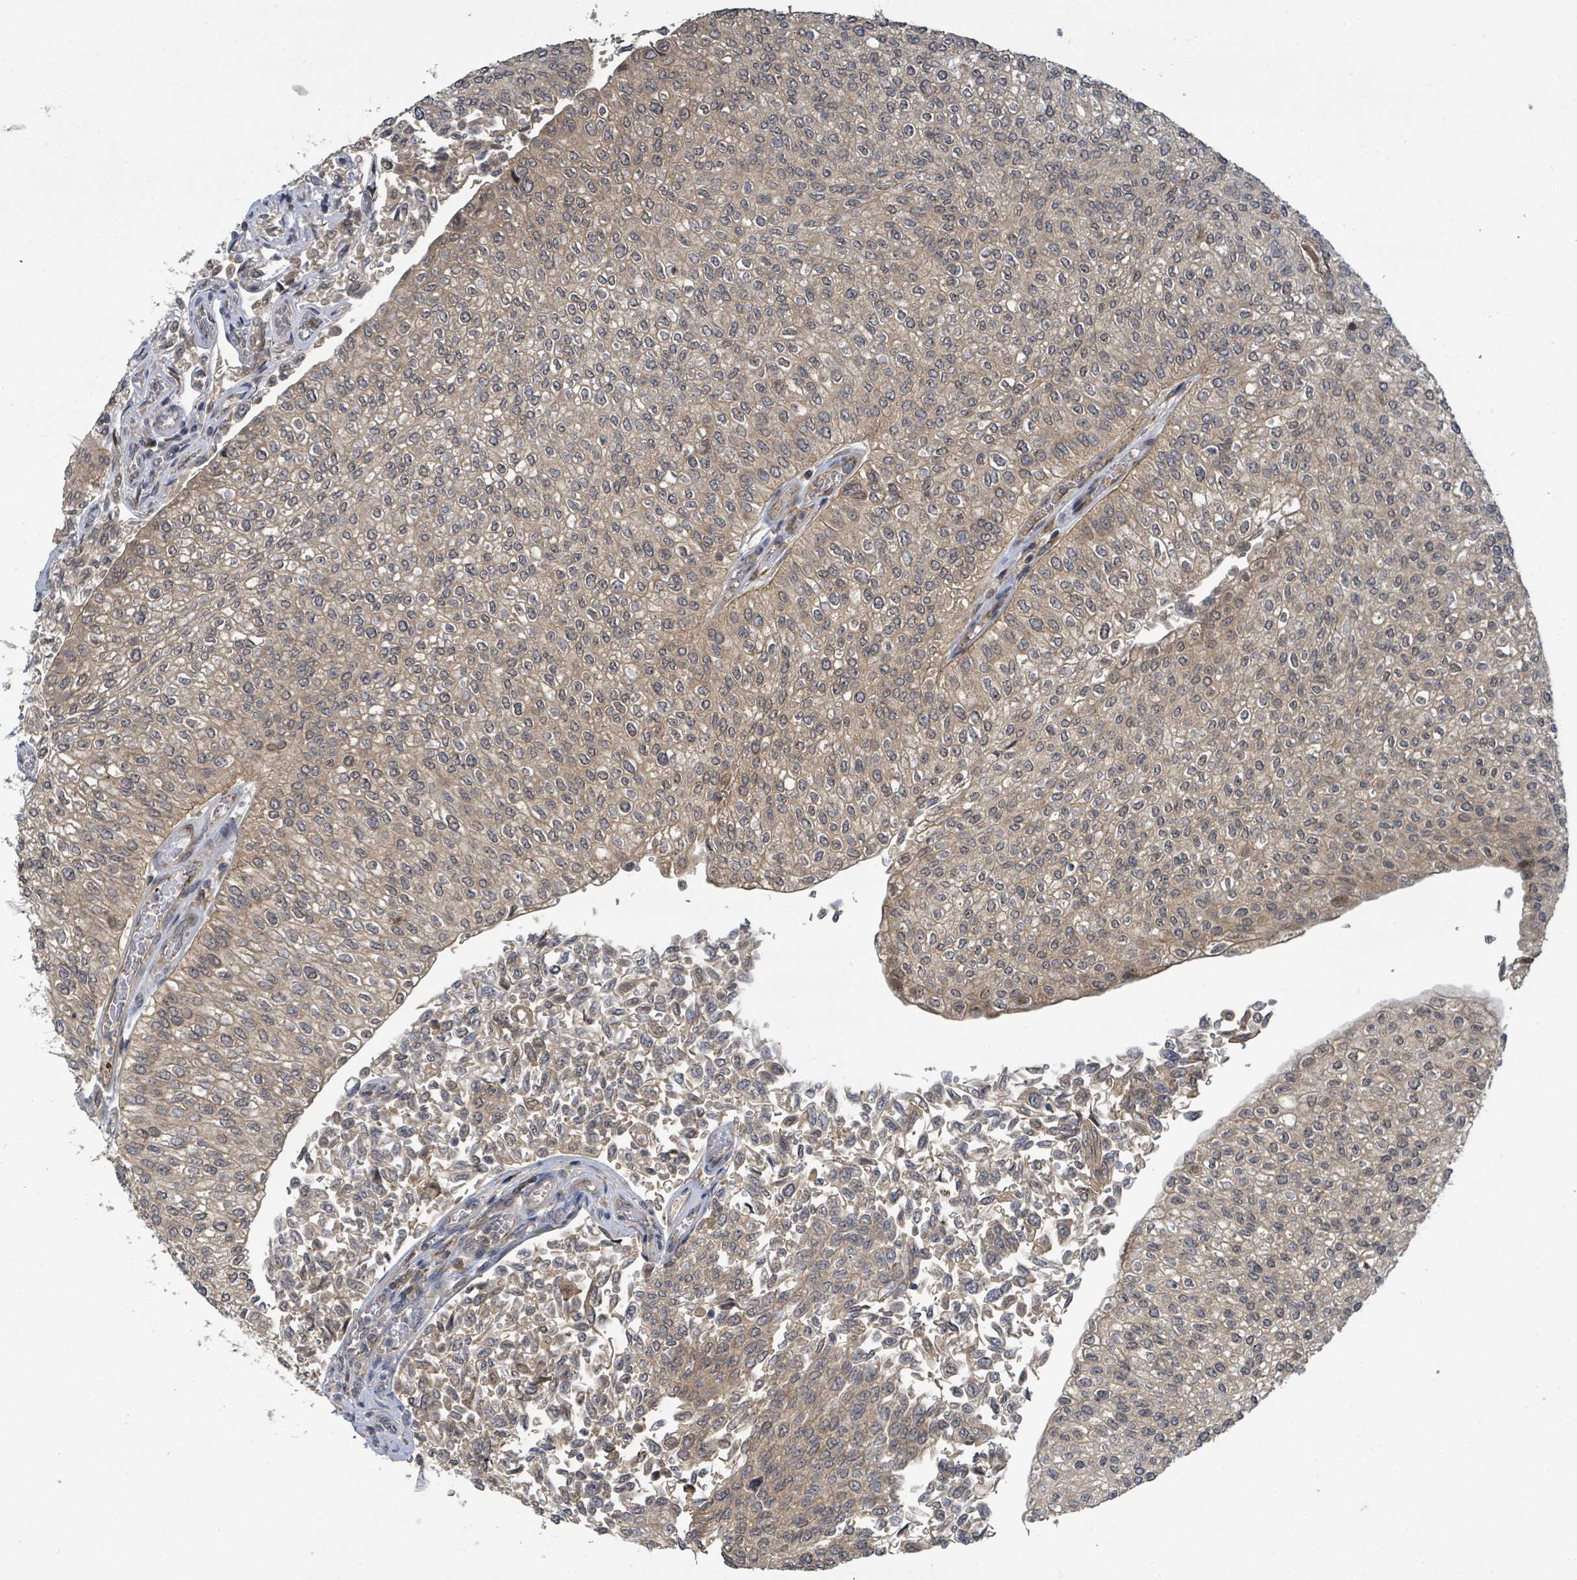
{"staining": {"intensity": "weak", "quantity": ">75%", "location": "cytoplasmic/membranous"}, "tissue": "urothelial cancer", "cell_type": "Tumor cells", "image_type": "cancer", "snomed": [{"axis": "morphology", "description": "Urothelial carcinoma, NOS"}, {"axis": "topography", "description": "Urinary bladder"}], "caption": "Brown immunohistochemical staining in urothelial cancer reveals weak cytoplasmic/membranous staining in about >75% of tumor cells.", "gene": "CCDC121", "patient": {"sex": "male", "age": 59}}